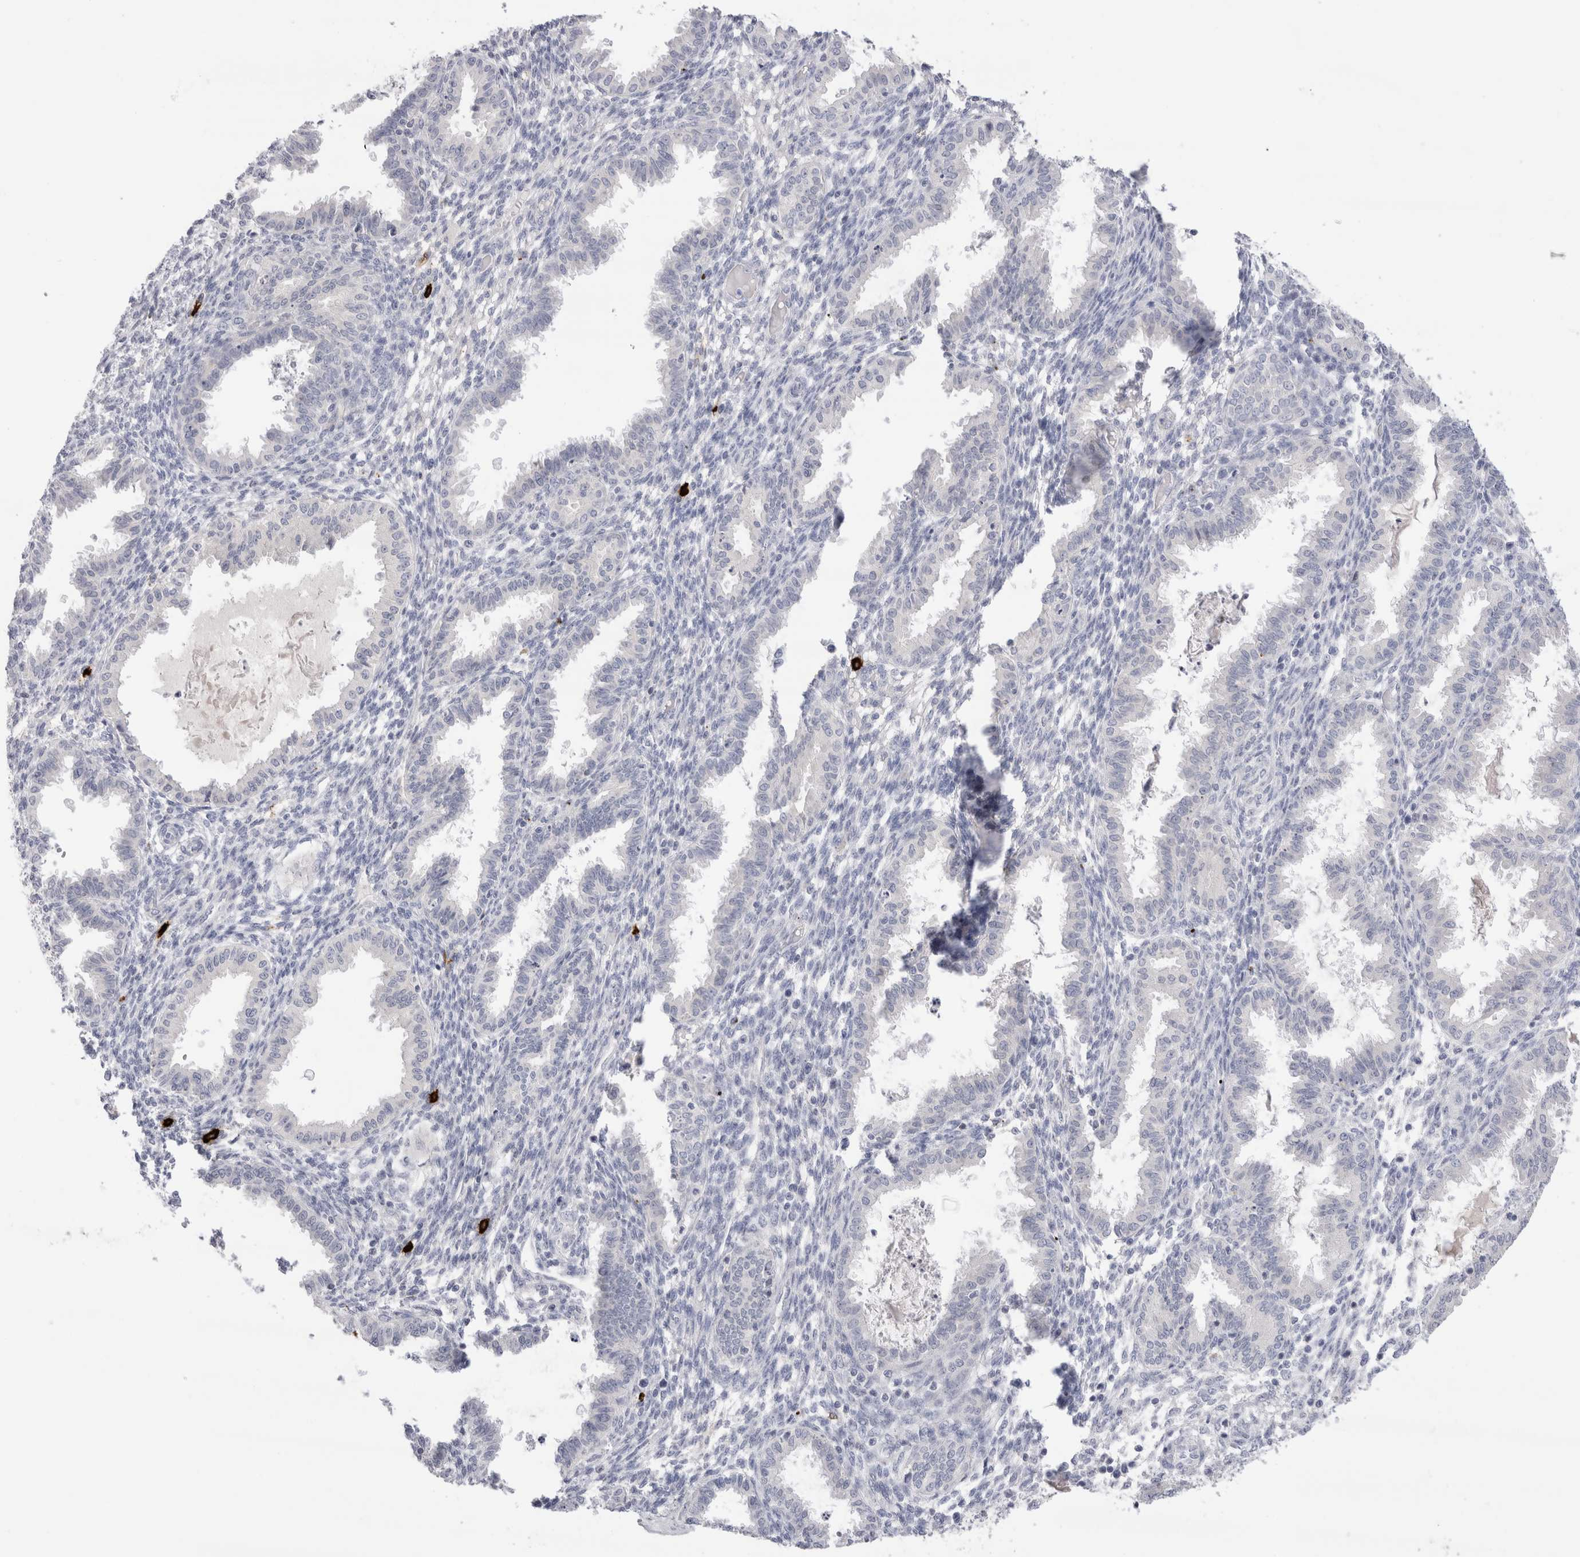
{"staining": {"intensity": "negative", "quantity": "none", "location": "none"}, "tissue": "endometrium", "cell_type": "Cells in endometrial stroma", "image_type": "normal", "snomed": [{"axis": "morphology", "description": "Normal tissue, NOS"}, {"axis": "topography", "description": "Endometrium"}], "caption": "Photomicrograph shows no significant protein staining in cells in endometrial stroma of benign endometrium. (Stains: DAB (3,3'-diaminobenzidine) immunohistochemistry (IHC) with hematoxylin counter stain, Microscopy: brightfield microscopy at high magnification).", "gene": "SPINK2", "patient": {"sex": "female", "age": 33}}